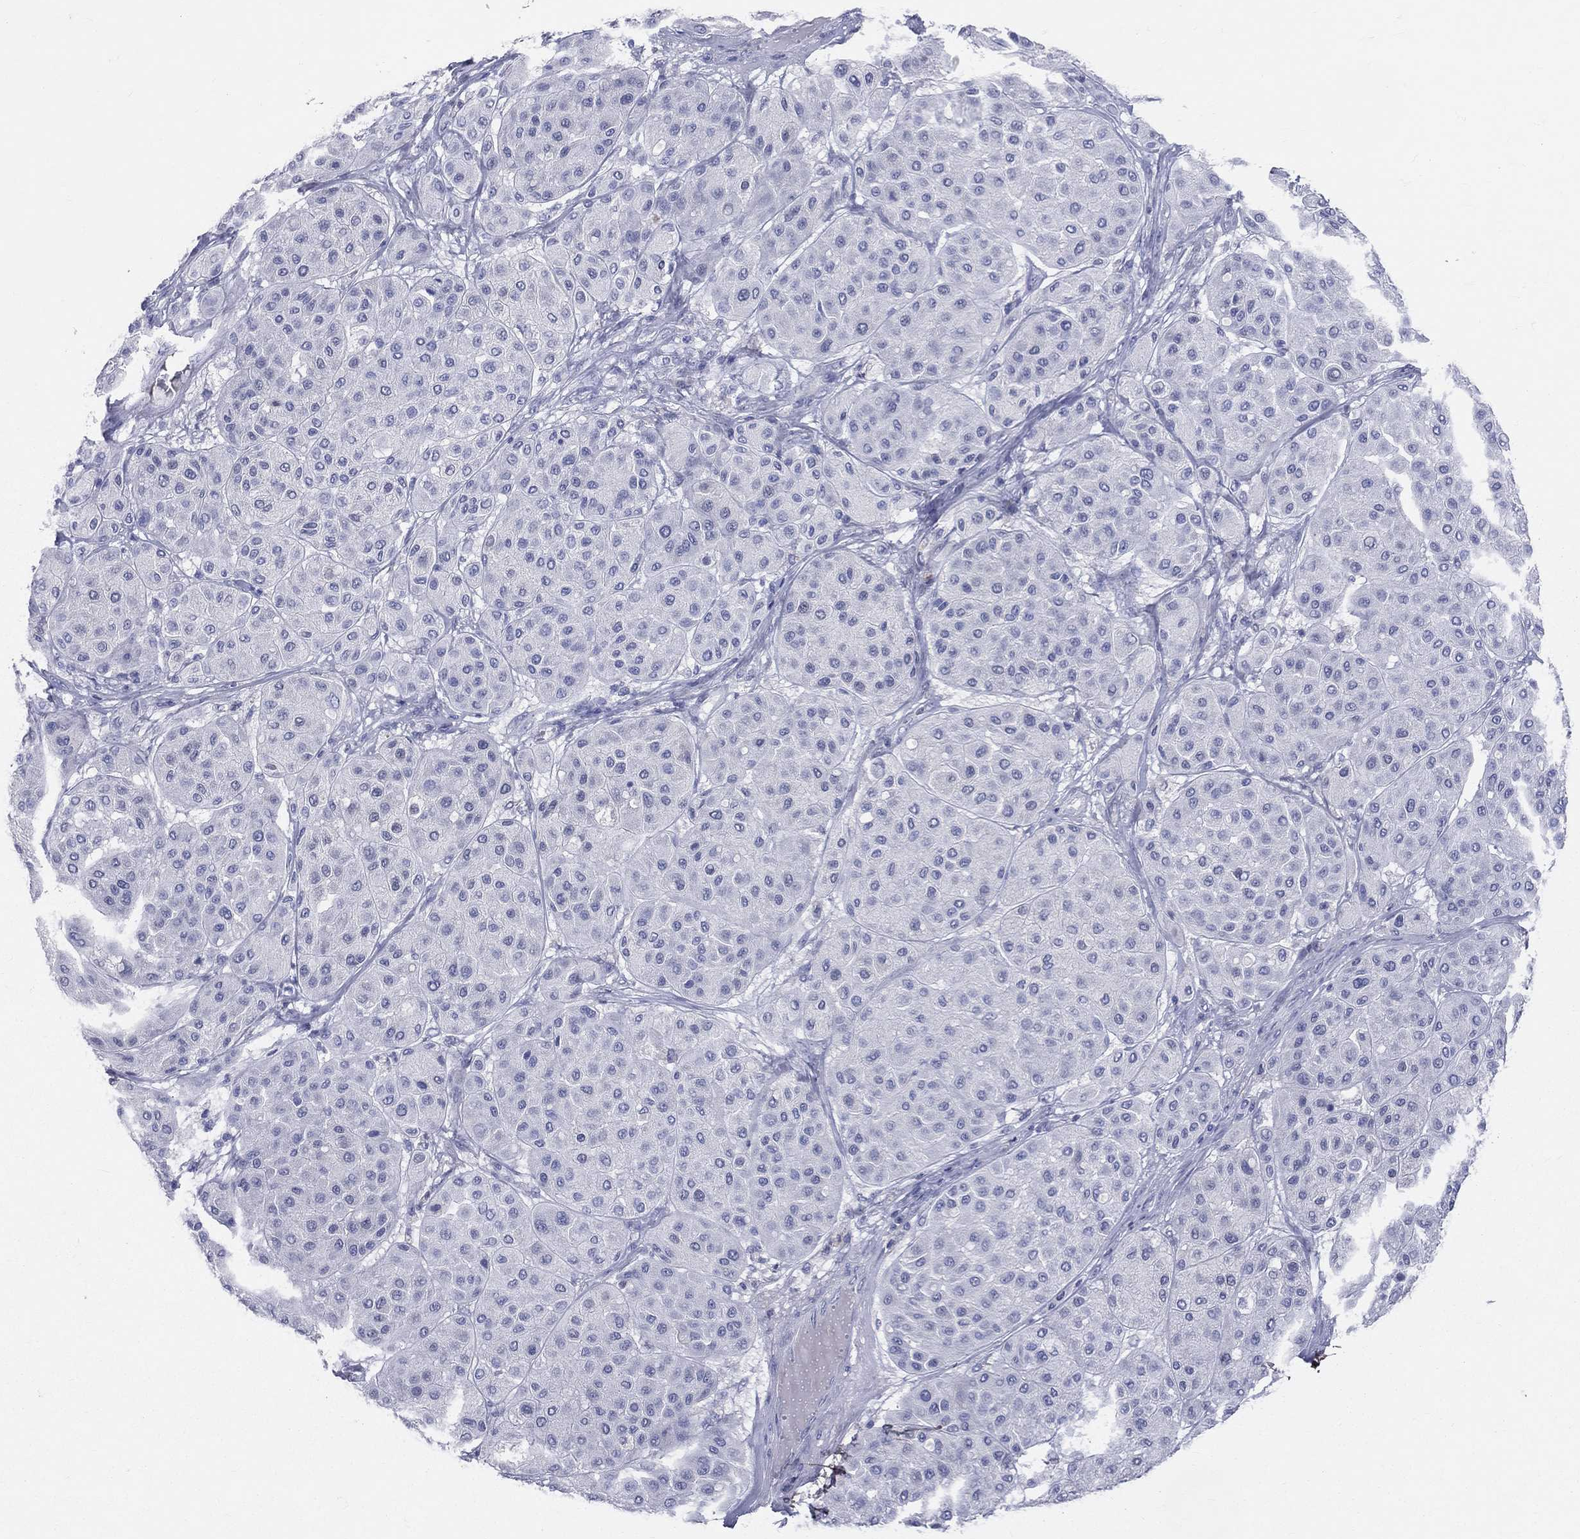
{"staining": {"intensity": "negative", "quantity": "none", "location": "none"}, "tissue": "melanoma", "cell_type": "Tumor cells", "image_type": "cancer", "snomed": [{"axis": "morphology", "description": "Malignant melanoma, Metastatic site"}, {"axis": "topography", "description": "Smooth muscle"}], "caption": "High power microscopy micrograph of an immunohistochemistry photomicrograph of malignant melanoma (metastatic site), revealing no significant expression in tumor cells.", "gene": "LAT", "patient": {"sex": "male", "age": 41}}